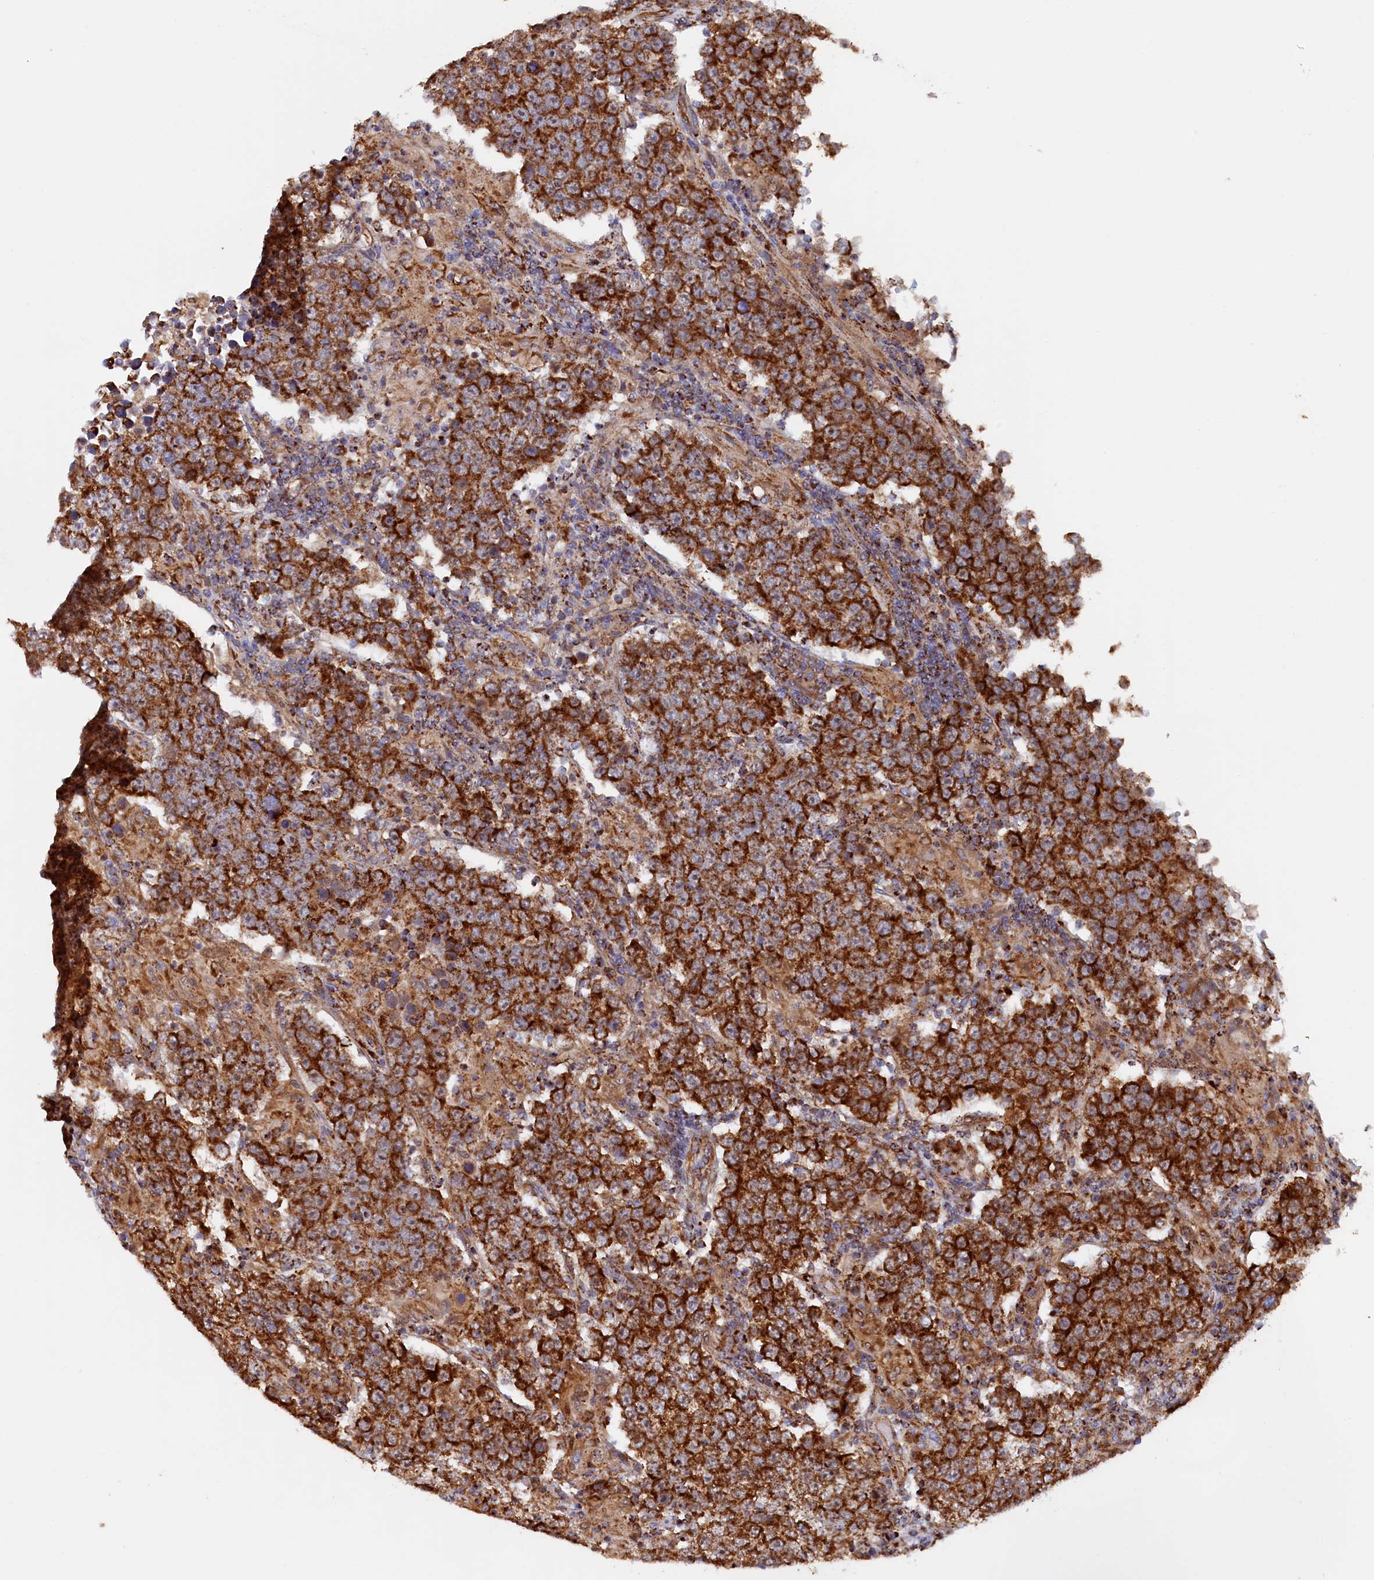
{"staining": {"intensity": "strong", "quantity": ">75%", "location": "cytoplasmic/membranous"}, "tissue": "testis cancer", "cell_type": "Tumor cells", "image_type": "cancer", "snomed": [{"axis": "morphology", "description": "Normal tissue, NOS"}, {"axis": "morphology", "description": "Urothelial carcinoma, High grade"}, {"axis": "morphology", "description": "Seminoma, NOS"}, {"axis": "morphology", "description": "Carcinoma, Embryonal, NOS"}, {"axis": "topography", "description": "Urinary bladder"}, {"axis": "topography", "description": "Testis"}], "caption": "High-magnification brightfield microscopy of testis cancer stained with DAB (3,3'-diaminobenzidine) (brown) and counterstained with hematoxylin (blue). tumor cells exhibit strong cytoplasmic/membranous staining is appreciated in approximately>75% of cells.", "gene": "UBE3B", "patient": {"sex": "male", "age": 41}}